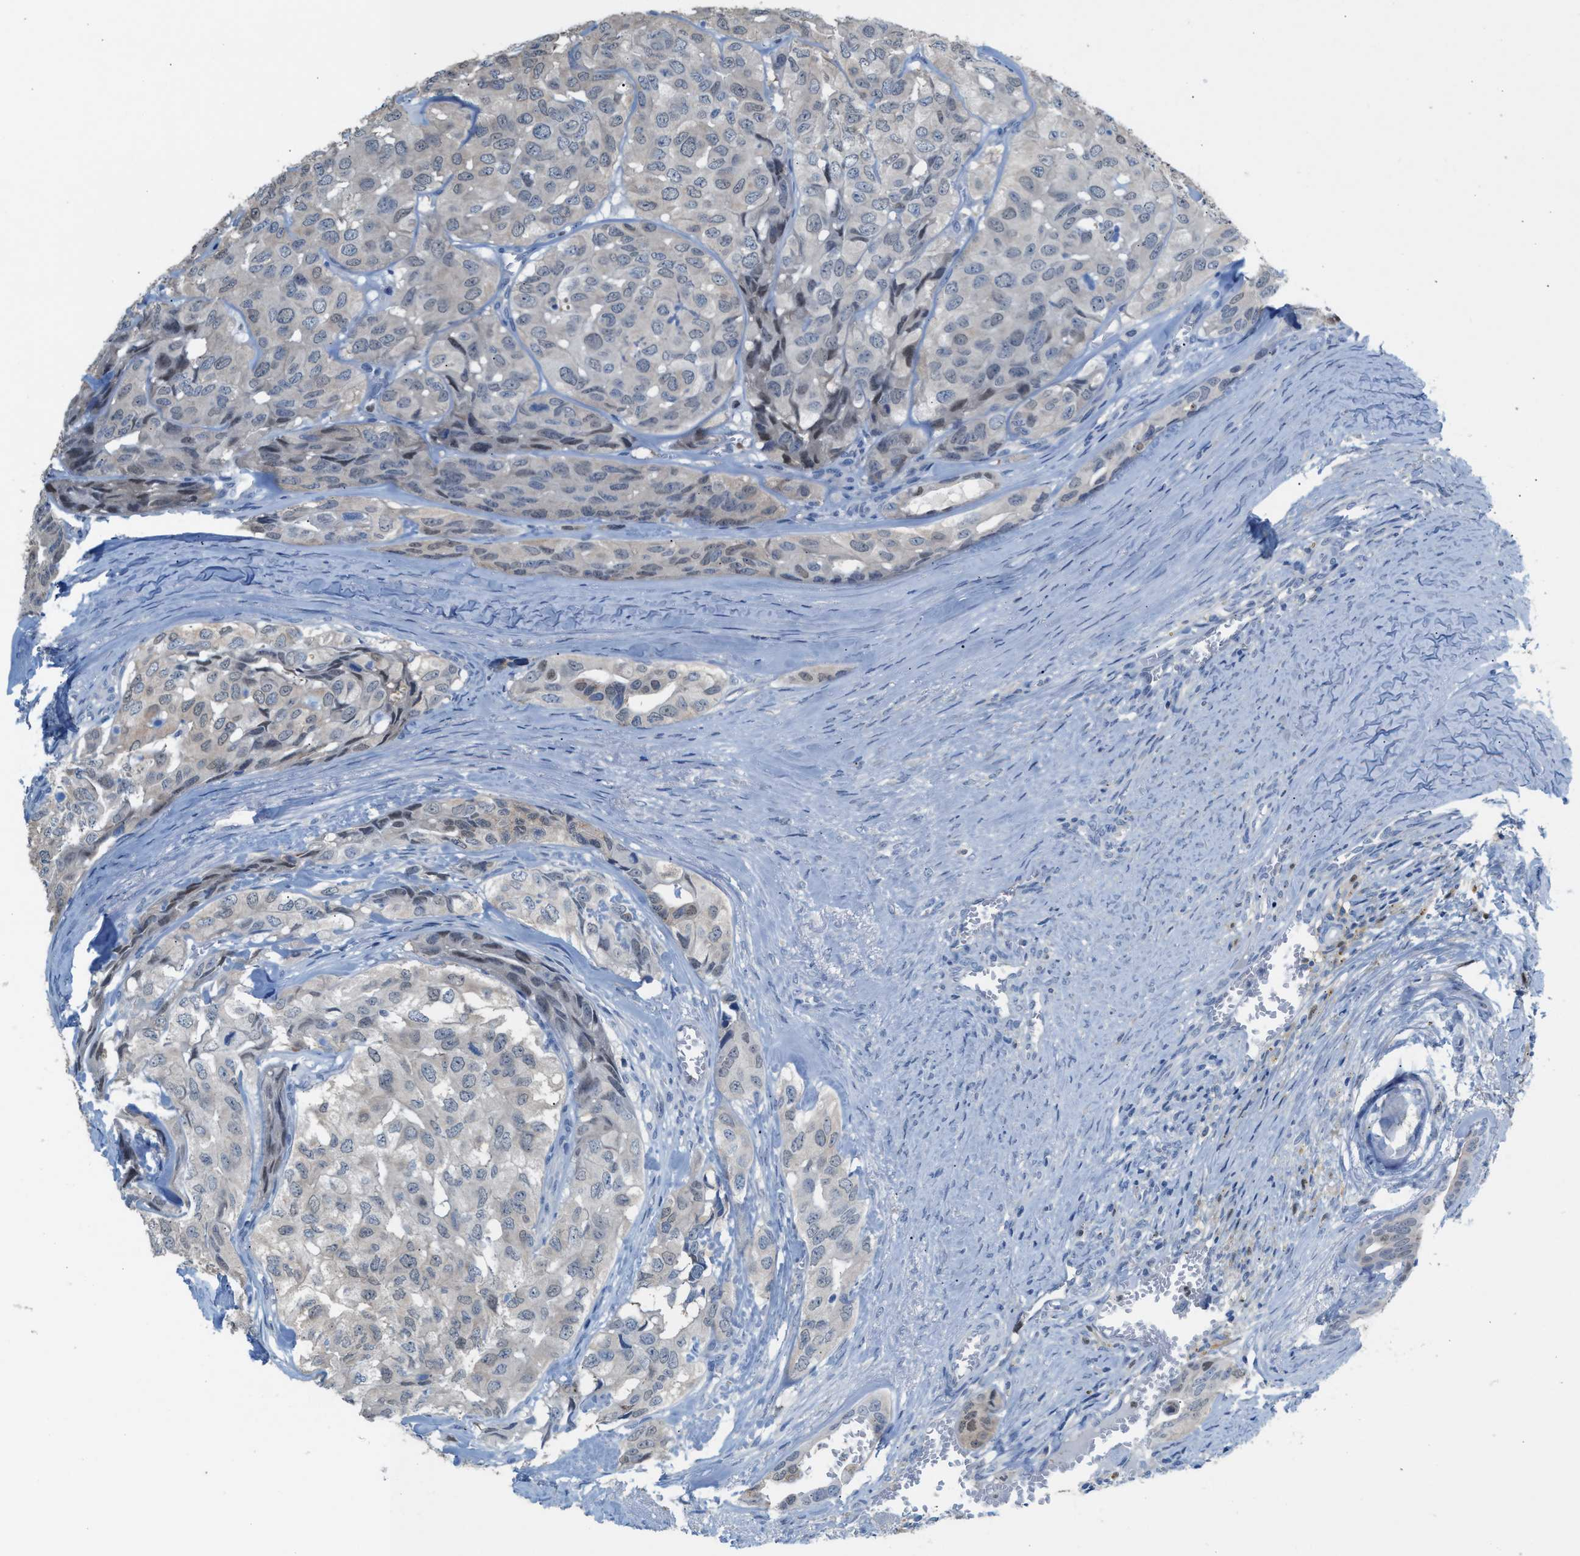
{"staining": {"intensity": "weak", "quantity": "25%-75%", "location": "cytoplasmic/membranous,nuclear"}, "tissue": "head and neck cancer", "cell_type": "Tumor cells", "image_type": "cancer", "snomed": [{"axis": "morphology", "description": "Adenocarcinoma, NOS"}, {"axis": "topography", "description": "Salivary gland, NOS"}, {"axis": "topography", "description": "Head-Neck"}], "caption": "Human head and neck cancer (adenocarcinoma) stained with a brown dye shows weak cytoplasmic/membranous and nuclear positive staining in approximately 25%-75% of tumor cells.", "gene": "PPM1D", "patient": {"sex": "female", "age": 76}}